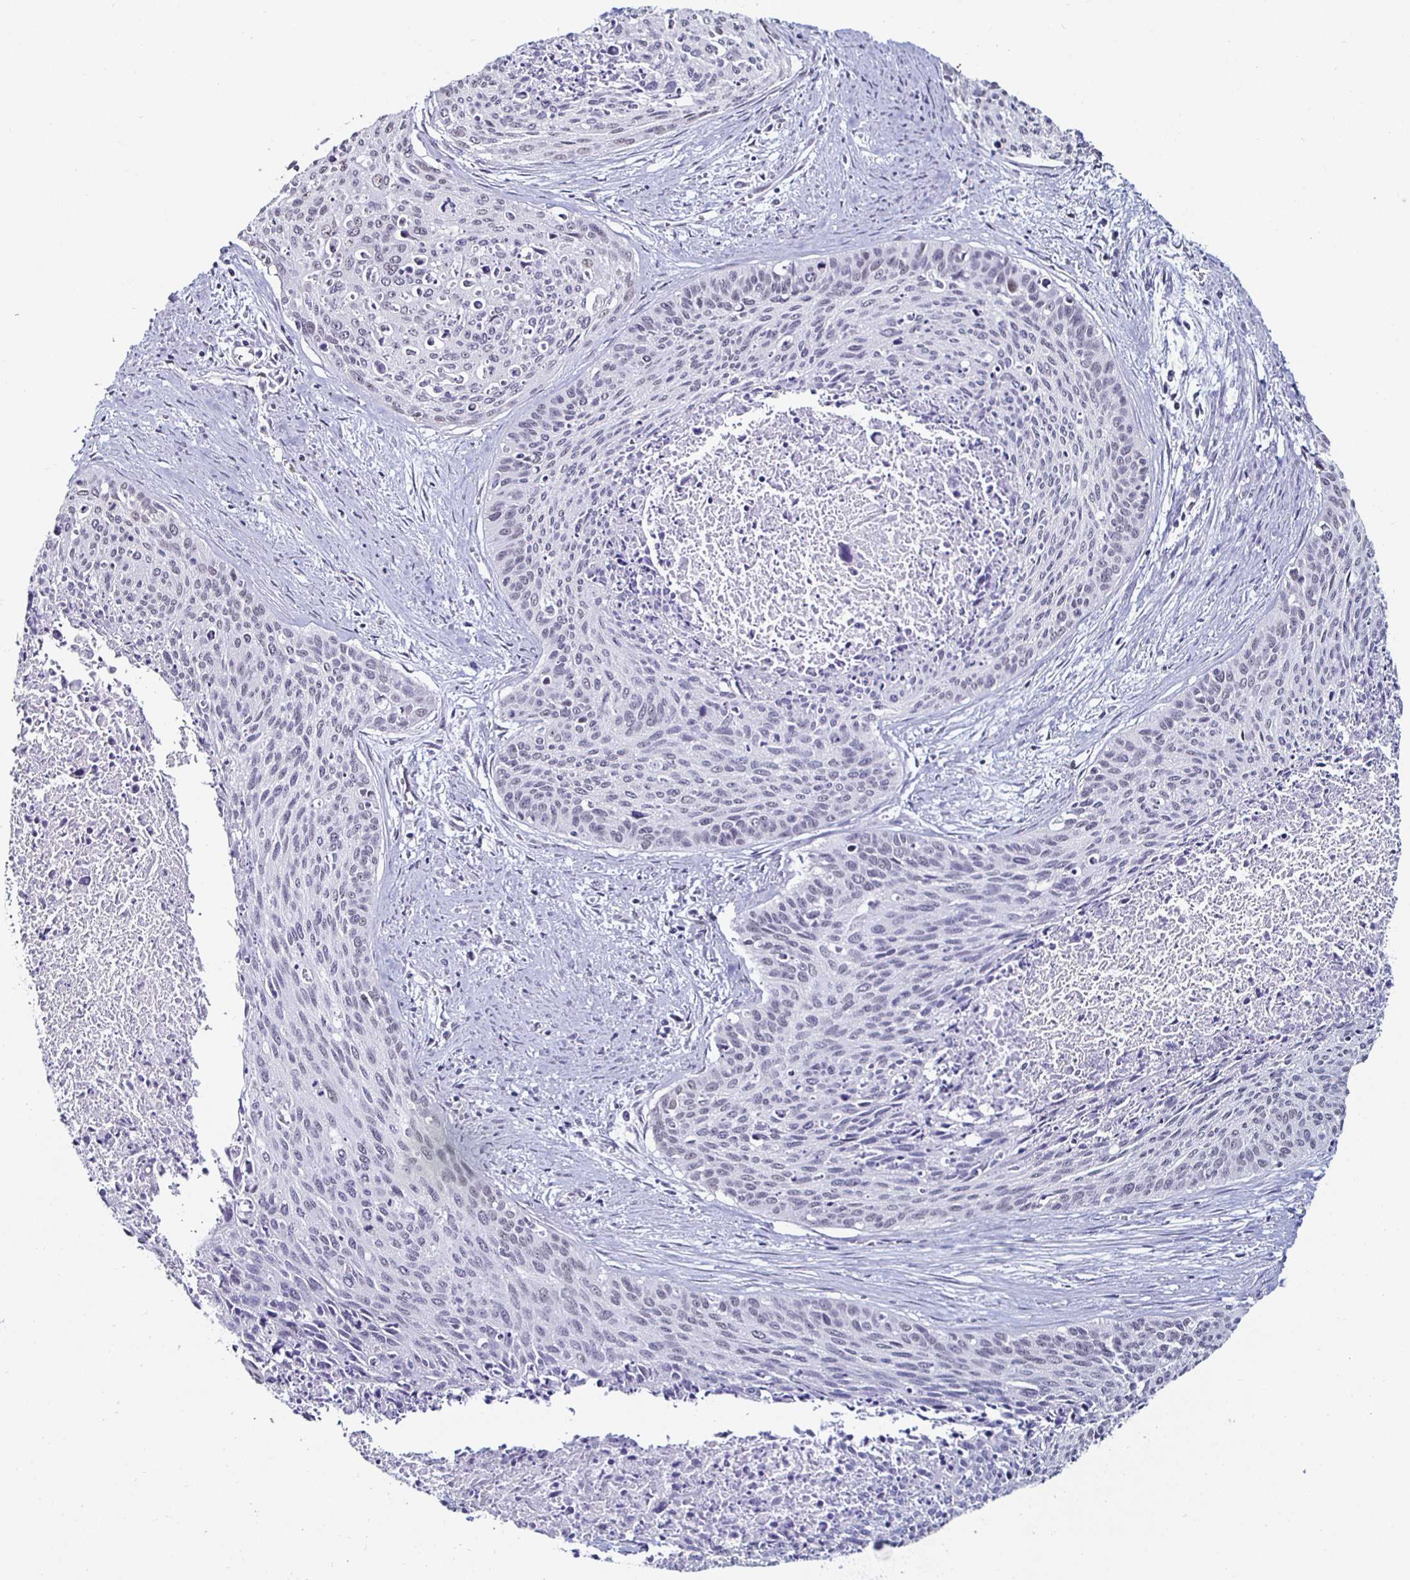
{"staining": {"intensity": "negative", "quantity": "none", "location": "none"}, "tissue": "cervical cancer", "cell_type": "Tumor cells", "image_type": "cancer", "snomed": [{"axis": "morphology", "description": "Squamous cell carcinoma, NOS"}, {"axis": "topography", "description": "Cervix"}], "caption": "A photomicrograph of cervical squamous cell carcinoma stained for a protein reveals no brown staining in tumor cells.", "gene": "DDX39B", "patient": {"sex": "female", "age": 55}}